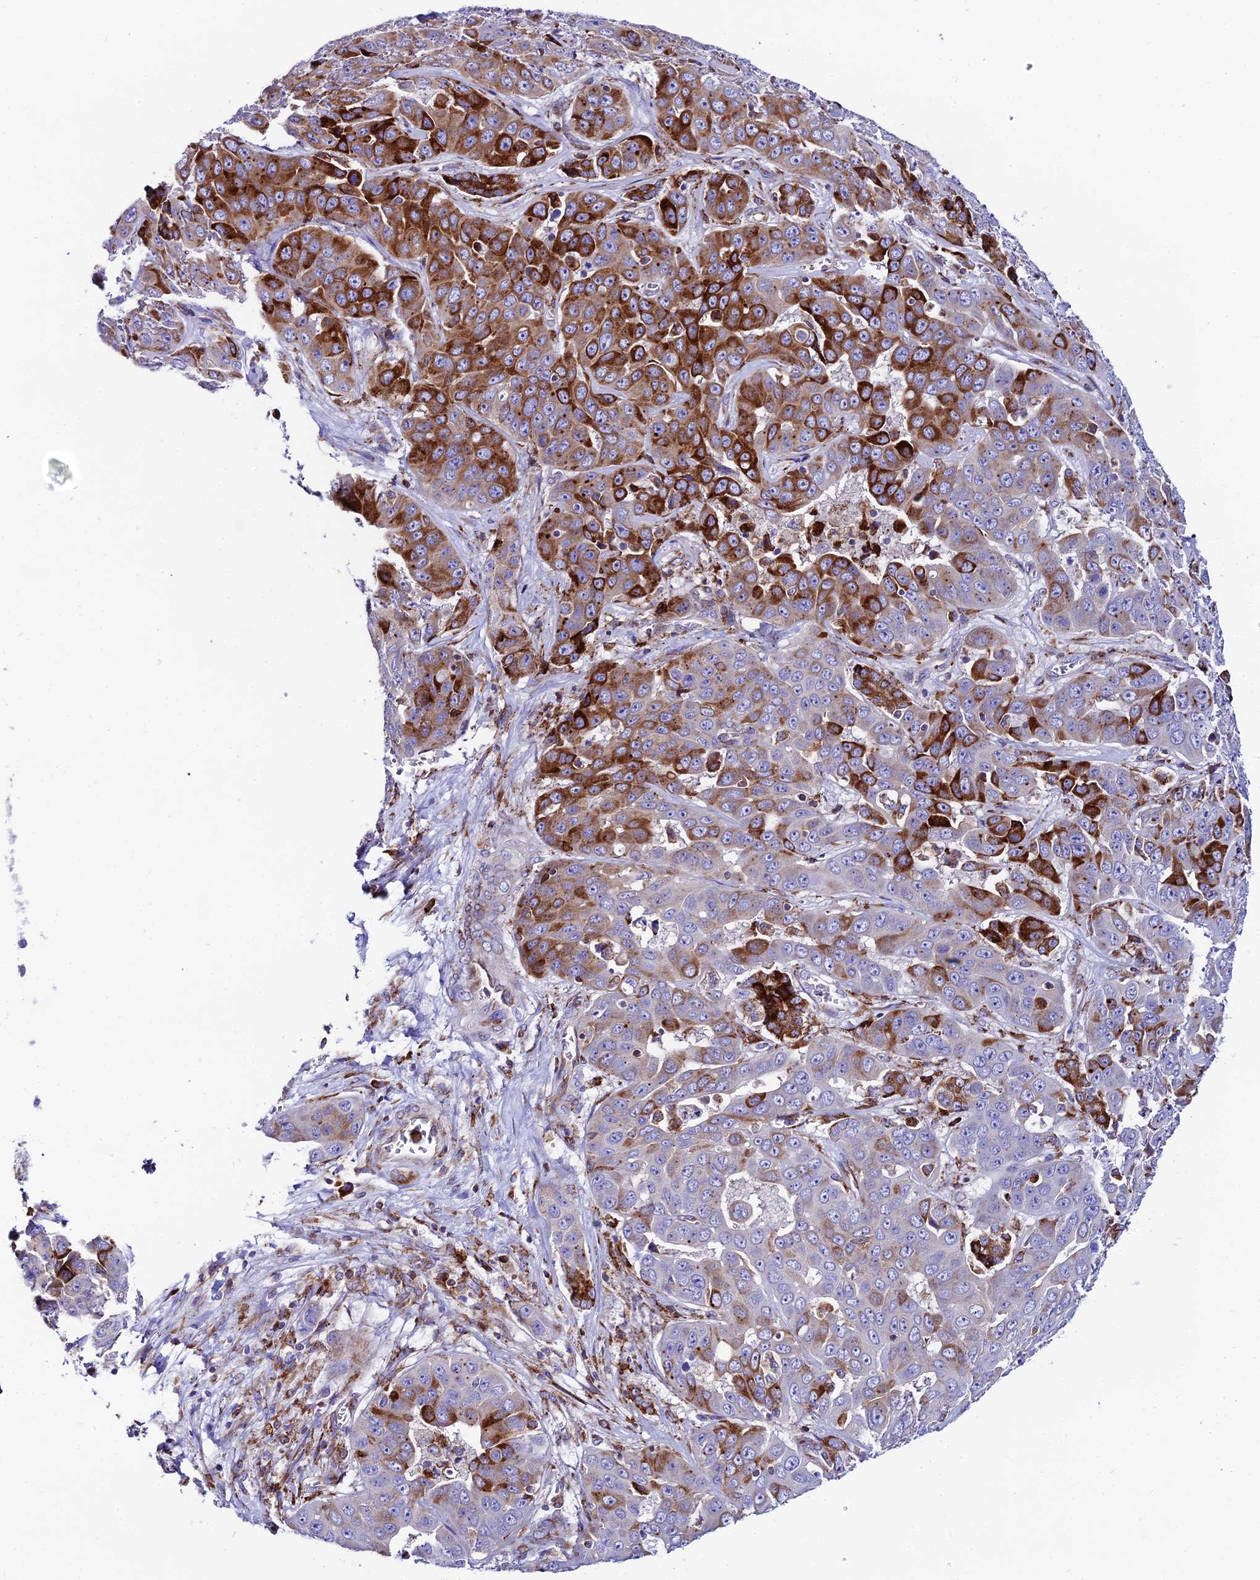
{"staining": {"intensity": "strong", "quantity": "25%-75%", "location": "cytoplasmic/membranous"}, "tissue": "liver cancer", "cell_type": "Tumor cells", "image_type": "cancer", "snomed": [{"axis": "morphology", "description": "Cholangiocarcinoma"}, {"axis": "topography", "description": "Liver"}], "caption": "Liver cholangiocarcinoma stained with immunohistochemistry shows strong cytoplasmic/membranous staining in about 25%-75% of tumor cells. (DAB = brown stain, brightfield microscopy at high magnification).", "gene": "TUBGCP6", "patient": {"sex": "female", "age": 52}}